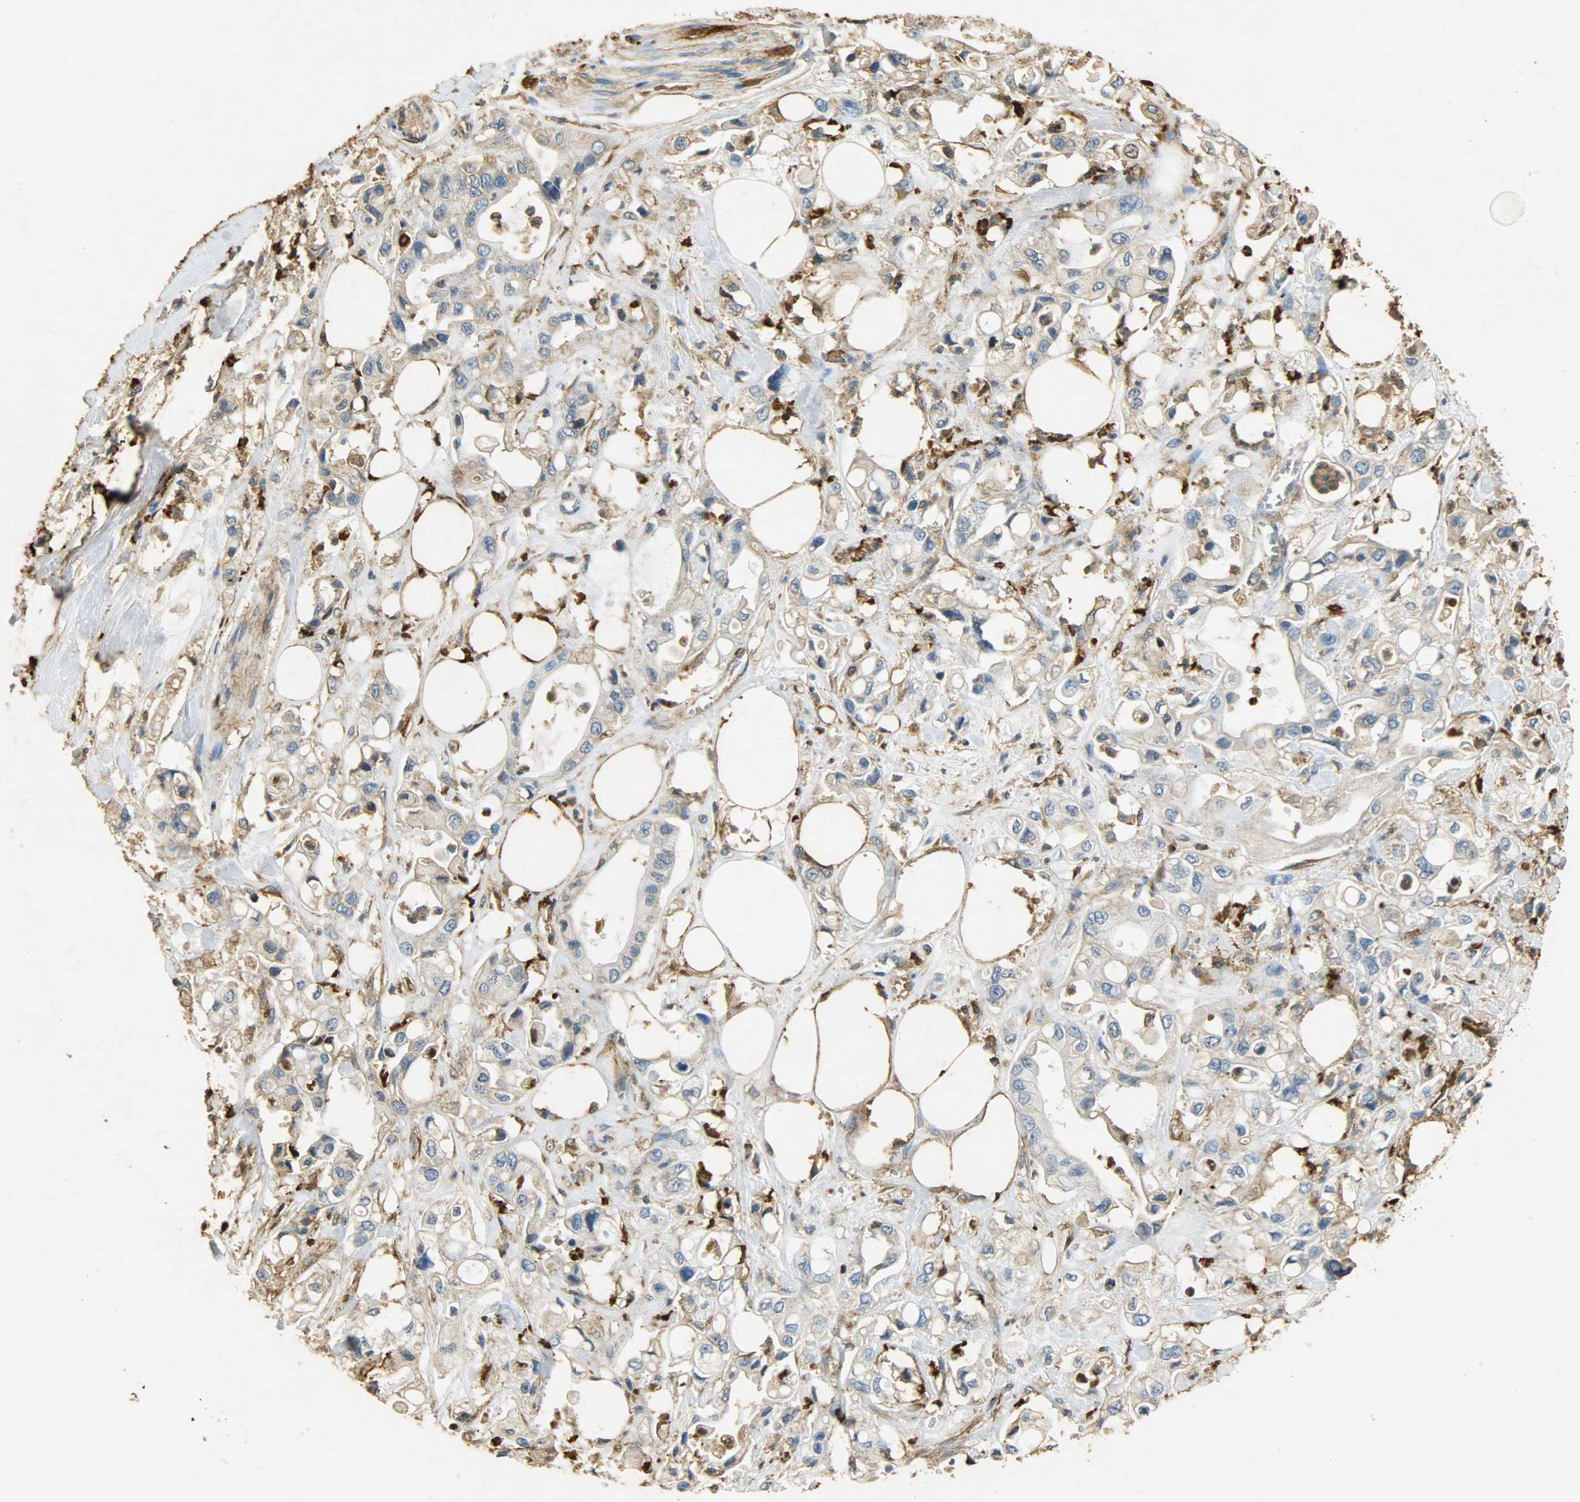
{"staining": {"intensity": "weak", "quantity": ">75%", "location": "cytoplasmic/membranous"}, "tissue": "pancreatic cancer", "cell_type": "Tumor cells", "image_type": "cancer", "snomed": [{"axis": "morphology", "description": "Adenocarcinoma, NOS"}, {"axis": "topography", "description": "Pancreas"}], "caption": "An image of human pancreatic adenocarcinoma stained for a protein demonstrates weak cytoplasmic/membranous brown staining in tumor cells.", "gene": "ANXA6", "patient": {"sex": "male", "age": 70}}